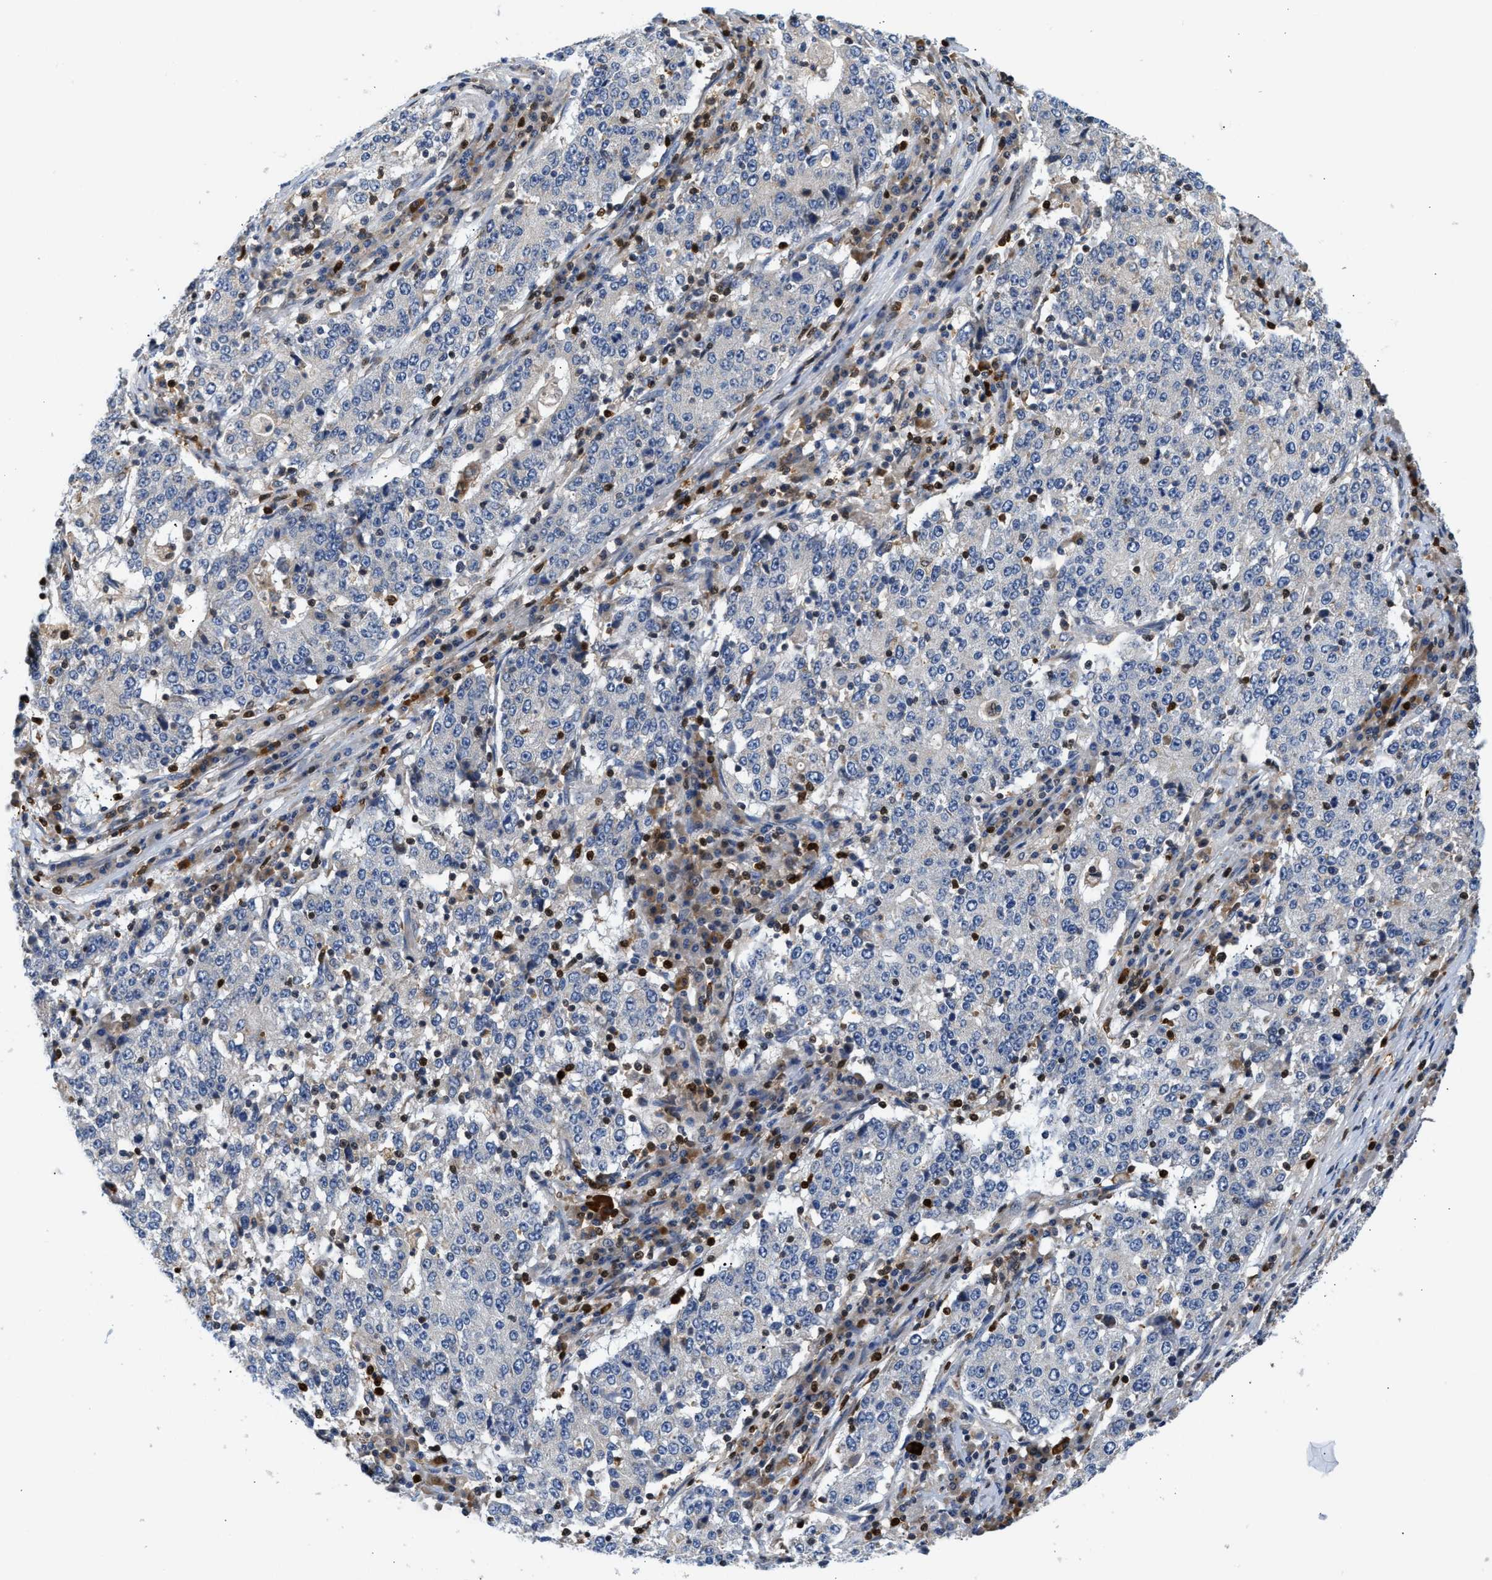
{"staining": {"intensity": "negative", "quantity": "none", "location": "none"}, "tissue": "stomach cancer", "cell_type": "Tumor cells", "image_type": "cancer", "snomed": [{"axis": "morphology", "description": "Adenocarcinoma, NOS"}, {"axis": "topography", "description": "Stomach"}], "caption": "An image of adenocarcinoma (stomach) stained for a protein exhibits no brown staining in tumor cells.", "gene": "SLIT2", "patient": {"sex": "male", "age": 59}}